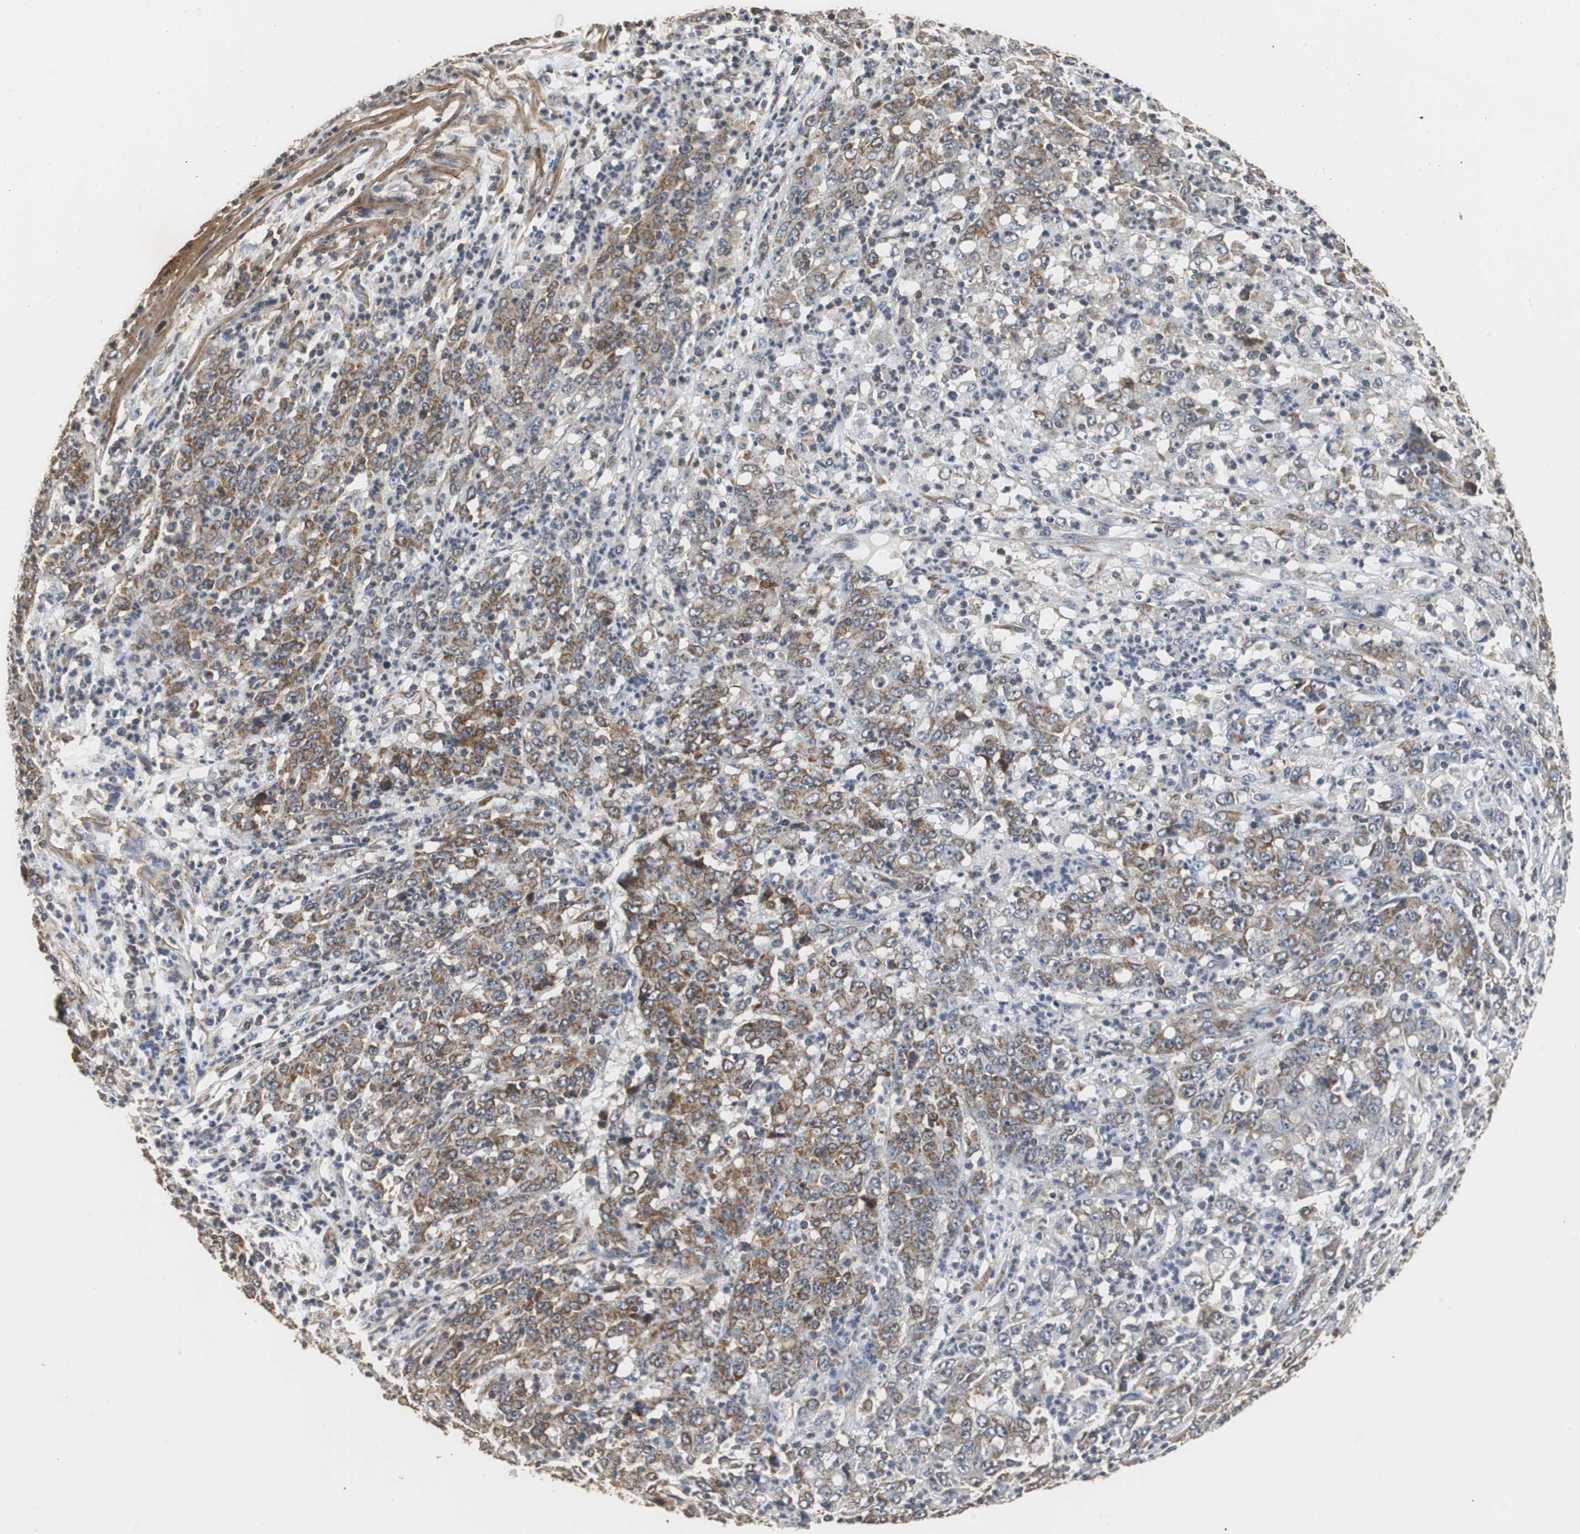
{"staining": {"intensity": "weak", "quantity": ">75%", "location": "cytoplasmic/membranous"}, "tissue": "stomach cancer", "cell_type": "Tumor cells", "image_type": "cancer", "snomed": [{"axis": "morphology", "description": "Adenocarcinoma, NOS"}, {"axis": "topography", "description": "Stomach, lower"}], "caption": "Weak cytoplasmic/membranous staining is appreciated in about >75% of tumor cells in stomach cancer (adenocarcinoma).", "gene": "NNT", "patient": {"sex": "female", "age": 71}}